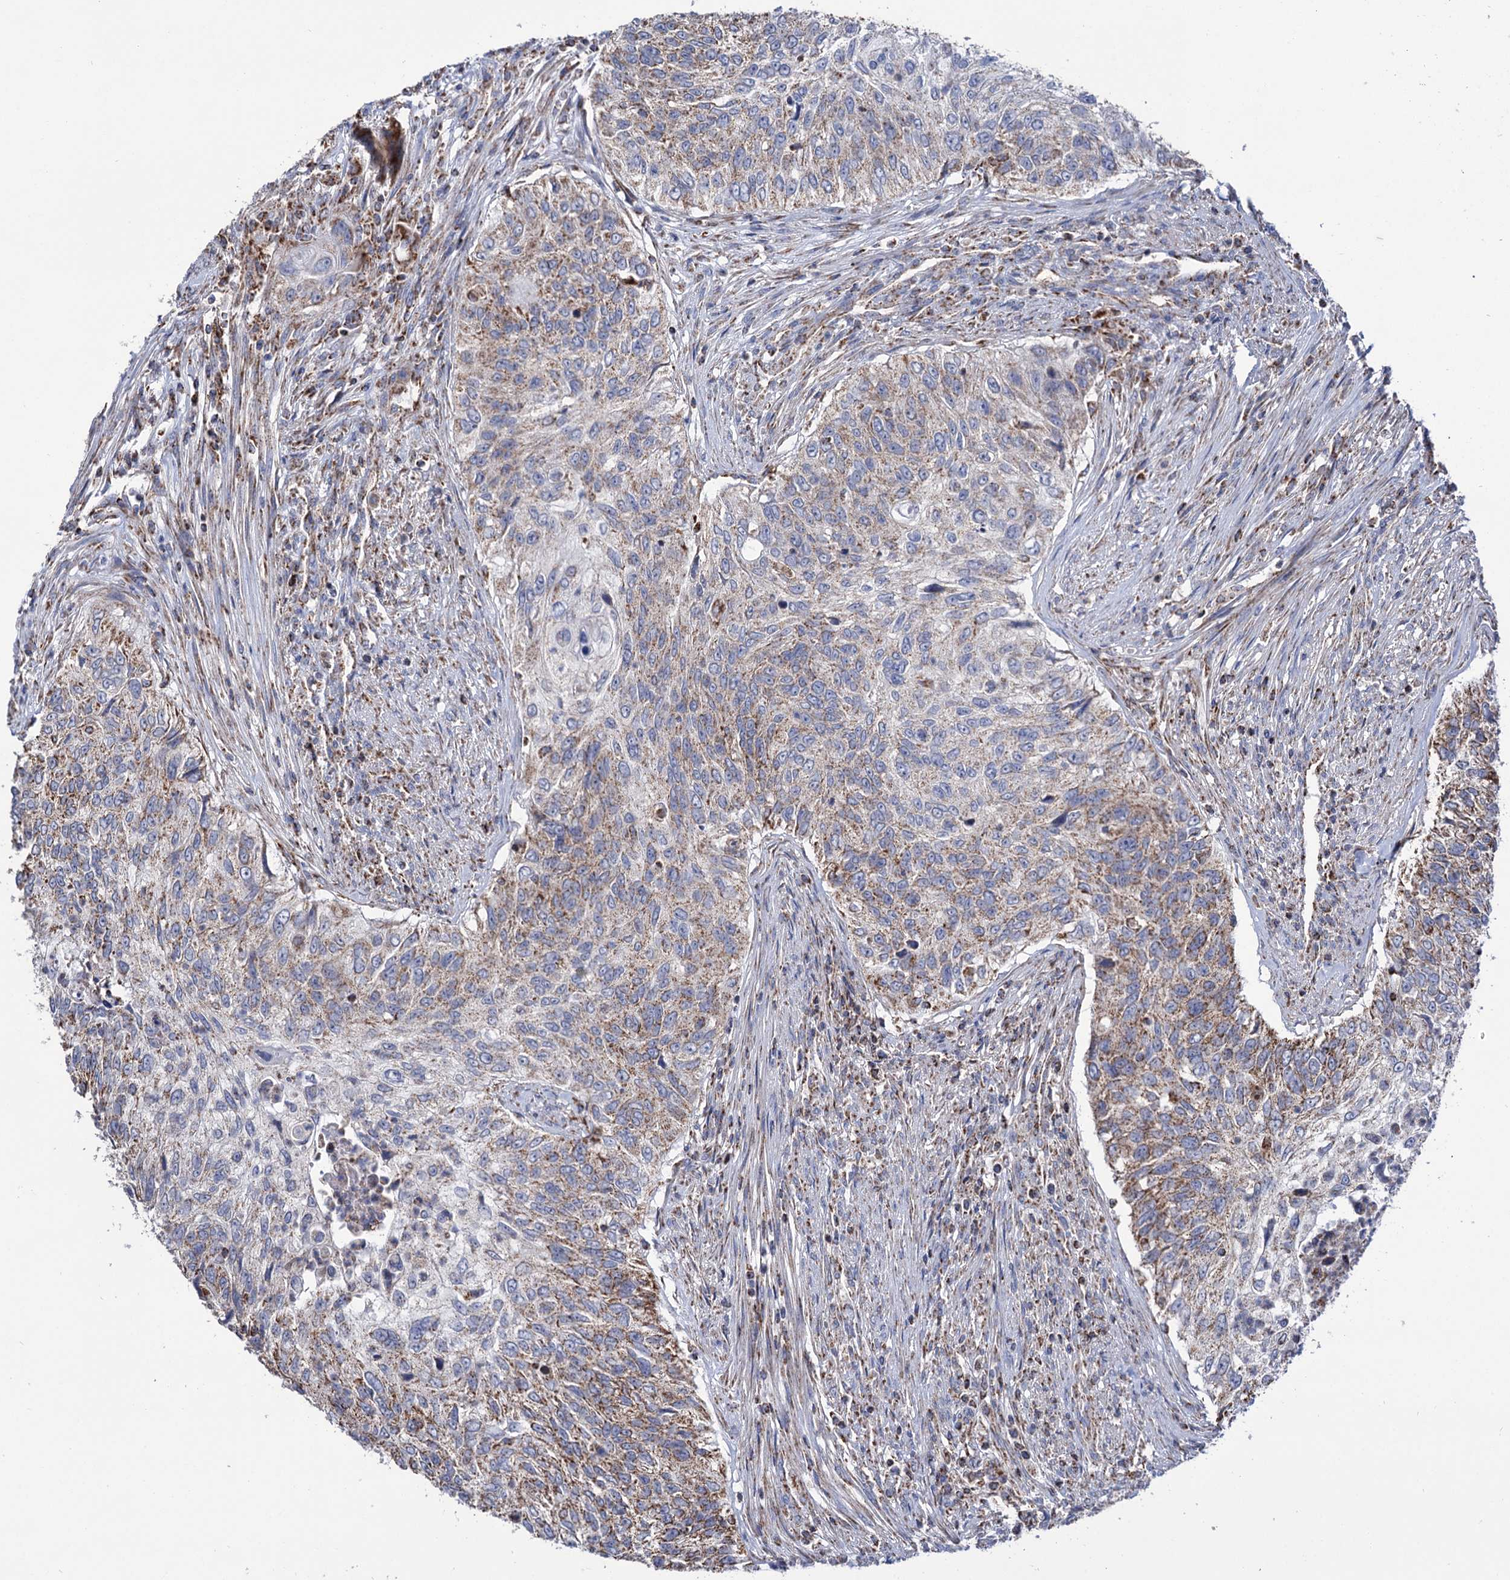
{"staining": {"intensity": "moderate", "quantity": "25%-75%", "location": "cytoplasmic/membranous"}, "tissue": "urothelial cancer", "cell_type": "Tumor cells", "image_type": "cancer", "snomed": [{"axis": "morphology", "description": "Urothelial carcinoma, High grade"}, {"axis": "topography", "description": "Urinary bladder"}], "caption": "Immunohistochemical staining of high-grade urothelial carcinoma displays medium levels of moderate cytoplasmic/membranous protein staining in approximately 25%-75% of tumor cells. The protein is stained brown, and the nuclei are stained in blue (DAB (3,3'-diaminobenzidine) IHC with brightfield microscopy, high magnification).", "gene": "ABHD10", "patient": {"sex": "female", "age": 60}}